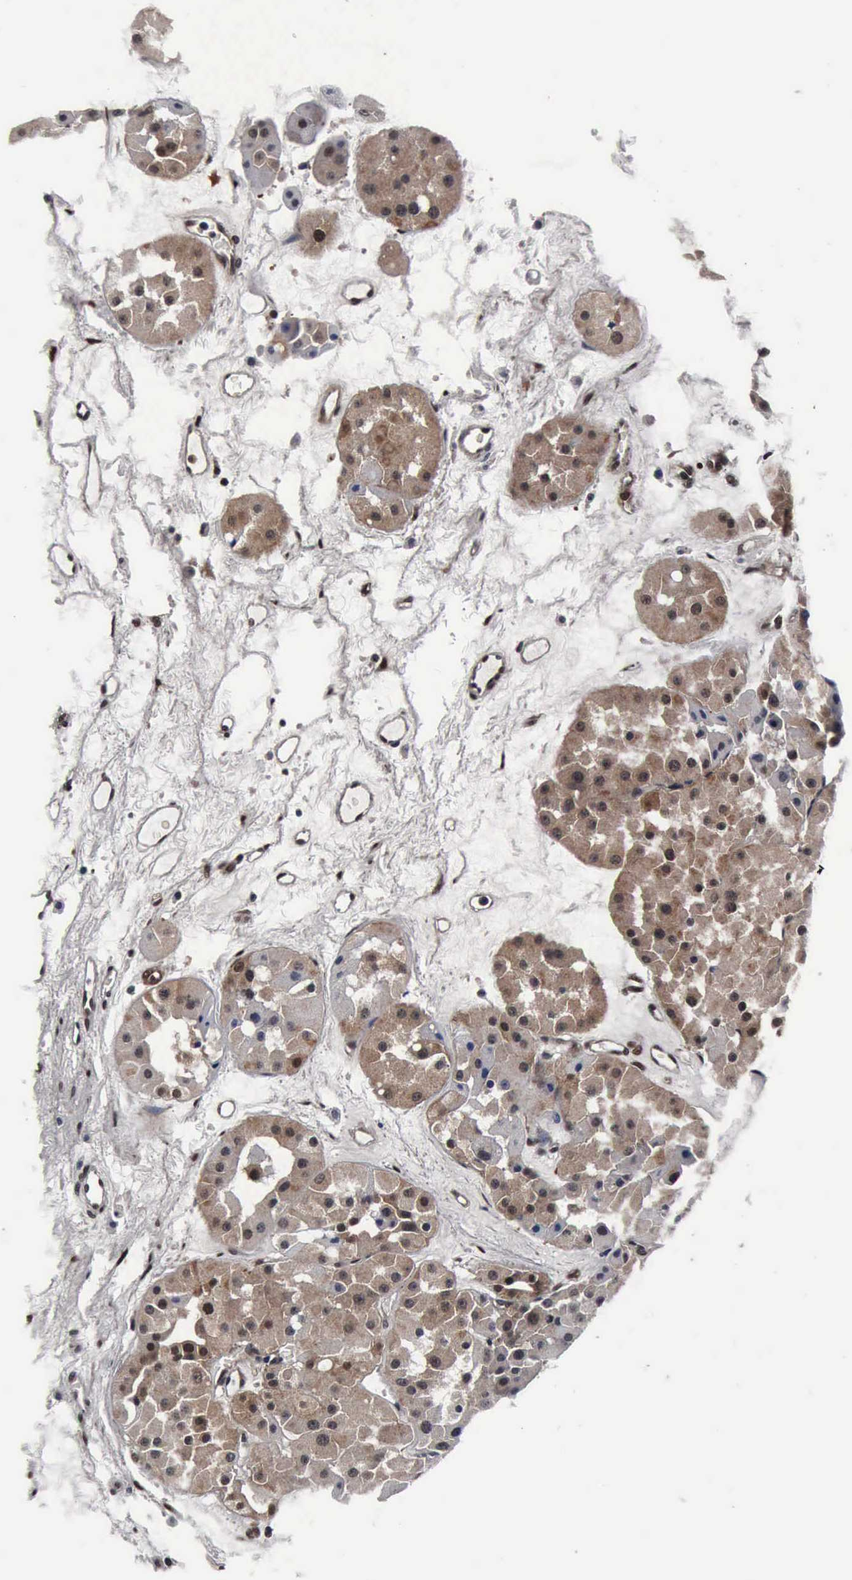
{"staining": {"intensity": "moderate", "quantity": ">75%", "location": "cytoplasmic/membranous,nuclear"}, "tissue": "renal cancer", "cell_type": "Tumor cells", "image_type": "cancer", "snomed": [{"axis": "morphology", "description": "Adenocarcinoma, uncertain malignant potential"}, {"axis": "topography", "description": "Kidney"}], "caption": "IHC staining of renal adenocarcinoma,  uncertain malignant potential, which exhibits medium levels of moderate cytoplasmic/membranous and nuclear expression in about >75% of tumor cells indicating moderate cytoplasmic/membranous and nuclear protein staining. The staining was performed using DAB (3,3'-diaminobenzidine) (brown) for protein detection and nuclei were counterstained in hematoxylin (blue).", "gene": "UBC", "patient": {"sex": "male", "age": 63}}